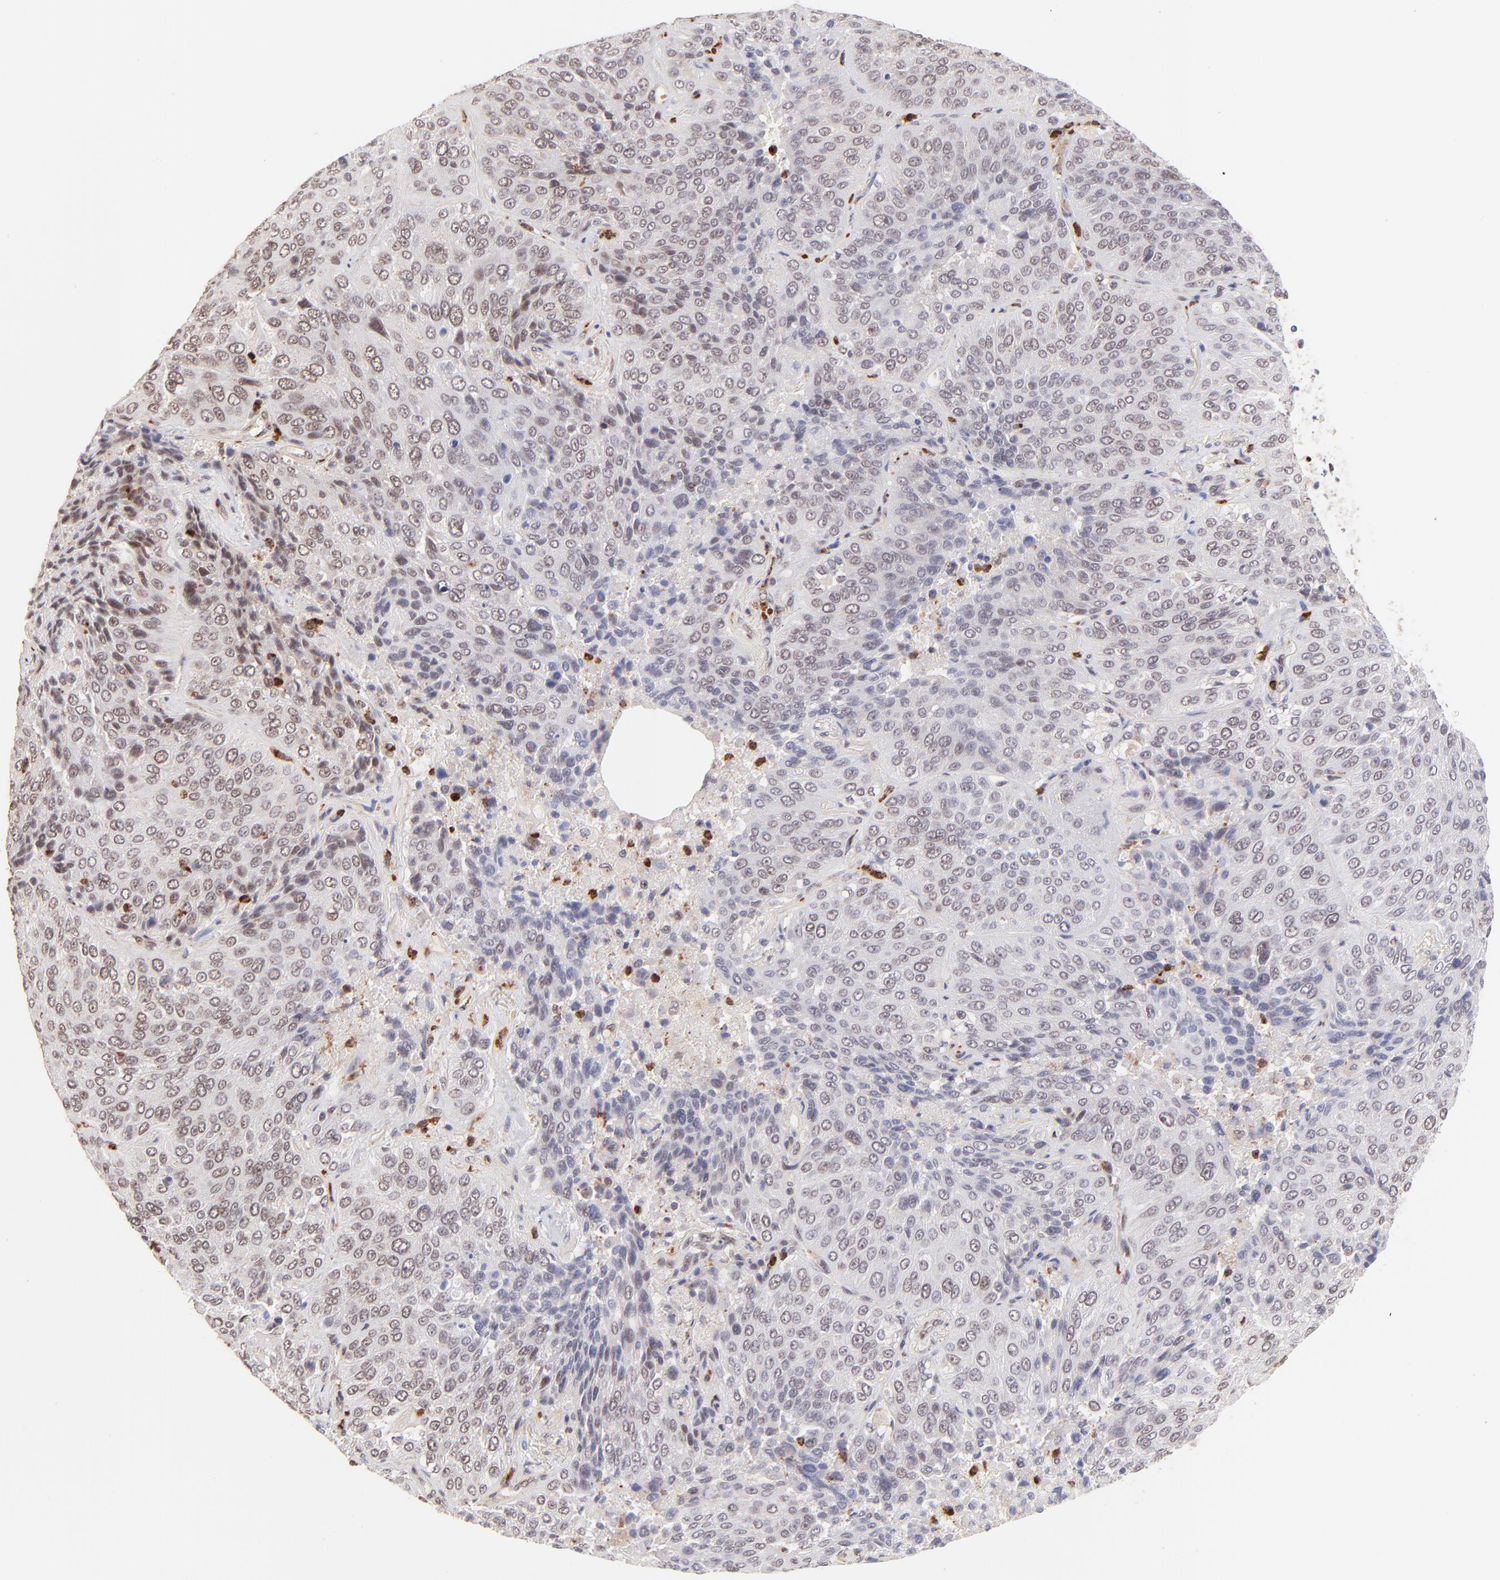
{"staining": {"intensity": "weak", "quantity": ">75%", "location": "nuclear"}, "tissue": "lung cancer", "cell_type": "Tumor cells", "image_type": "cancer", "snomed": [{"axis": "morphology", "description": "Squamous cell carcinoma, NOS"}, {"axis": "topography", "description": "Lung"}], "caption": "Tumor cells demonstrate low levels of weak nuclear expression in about >75% of cells in lung squamous cell carcinoma.", "gene": "MED12", "patient": {"sex": "male", "age": 54}}